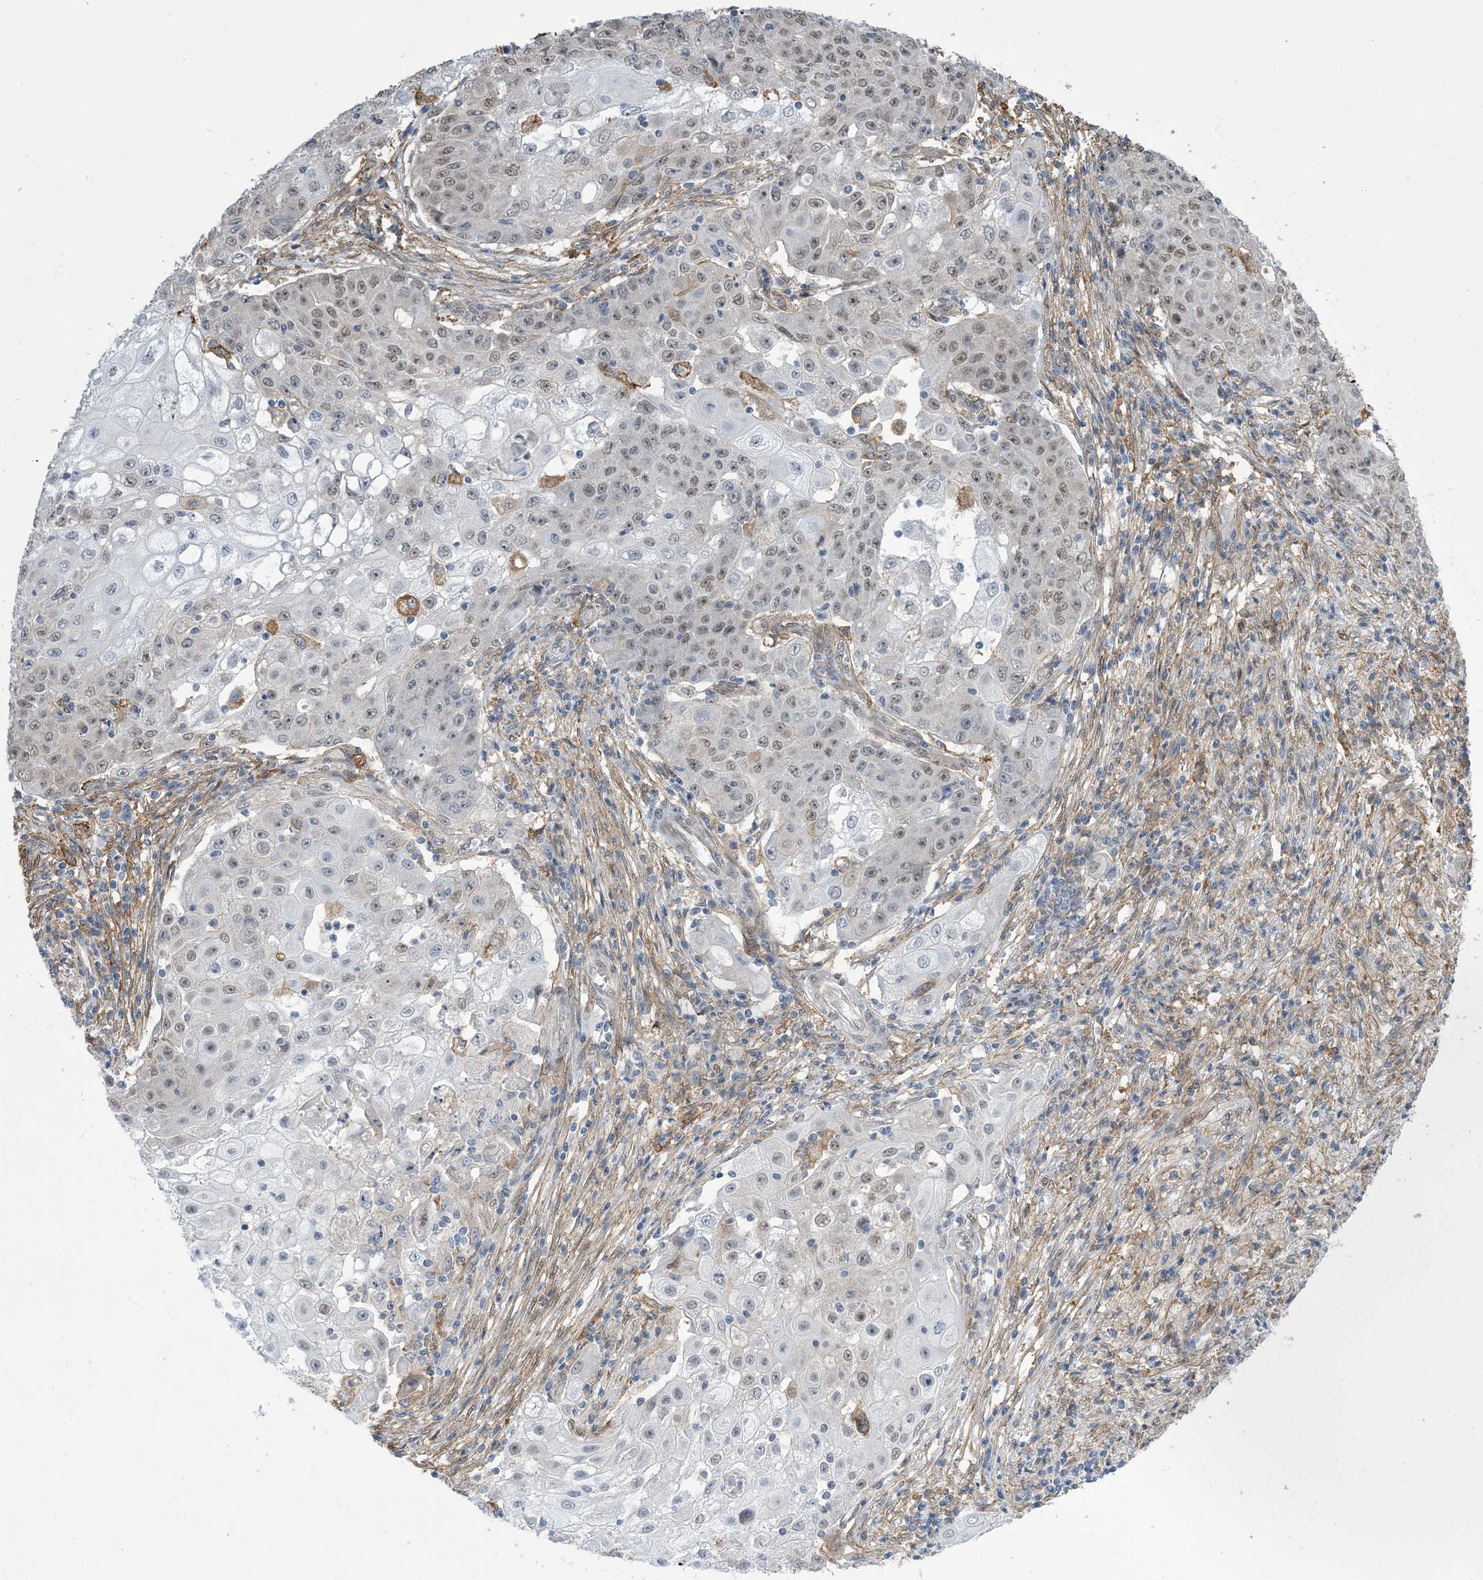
{"staining": {"intensity": "moderate", "quantity": "<25%", "location": "nuclear"}, "tissue": "ovarian cancer", "cell_type": "Tumor cells", "image_type": "cancer", "snomed": [{"axis": "morphology", "description": "Carcinoma, endometroid"}, {"axis": "topography", "description": "Ovary"}], "caption": "This image demonstrates immunohistochemistry staining of ovarian endometroid carcinoma, with low moderate nuclear expression in approximately <25% of tumor cells.", "gene": "ZNF8", "patient": {"sex": "female", "age": 42}}